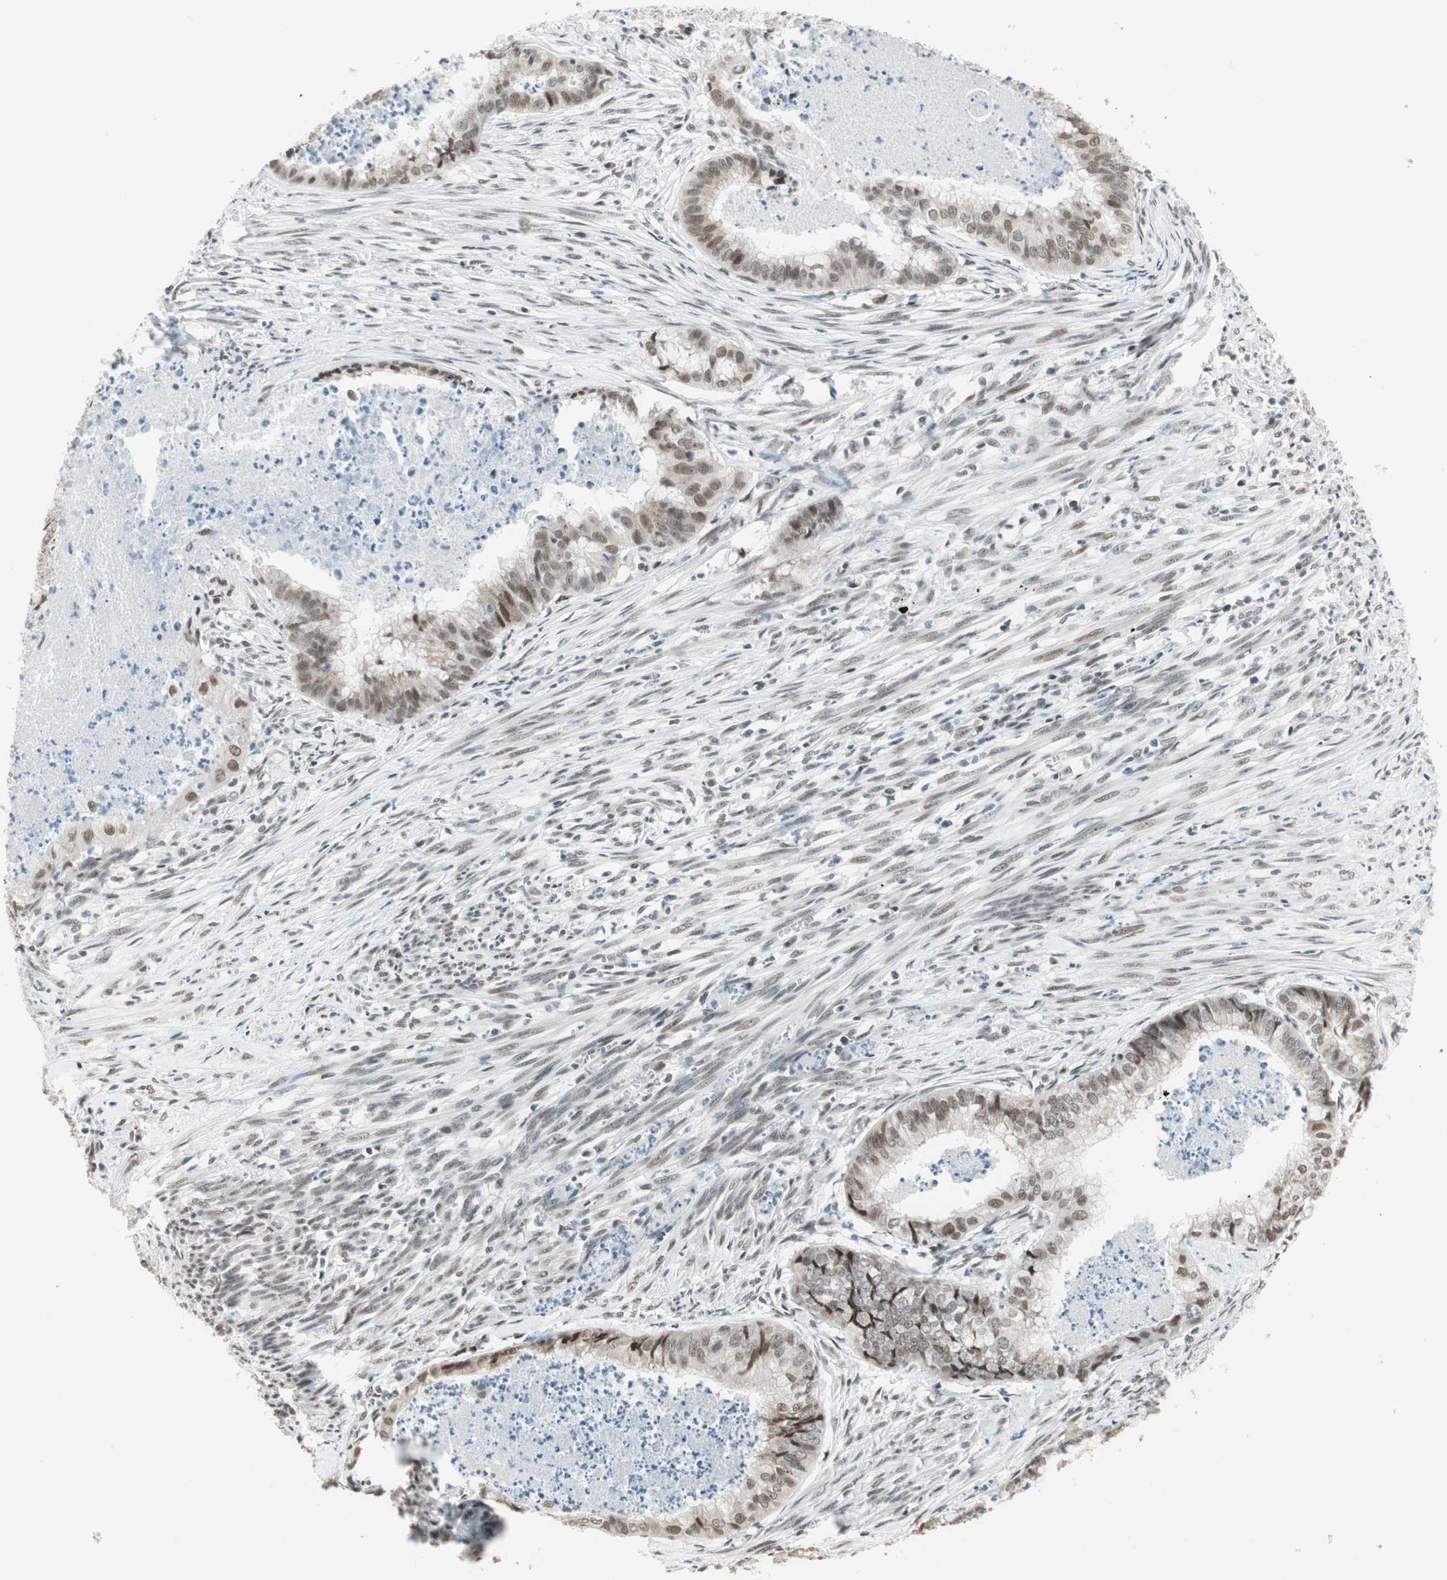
{"staining": {"intensity": "moderate", "quantity": "25%-75%", "location": "cytoplasmic/membranous,nuclear"}, "tissue": "endometrial cancer", "cell_type": "Tumor cells", "image_type": "cancer", "snomed": [{"axis": "morphology", "description": "Necrosis, NOS"}, {"axis": "morphology", "description": "Adenocarcinoma, NOS"}, {"axis": "topography", "description": "Endometrium"}], "caption": "Immunohistochemistry image of human endometrial cancer stained for a protein (brown), which shows medium levels of moderate cytoplasmic/membranous and nuclear expression in about 25%-75% of tumor cells.", "gene": "ZBTB17", "patient": {"sex": "female", "age": 79}}